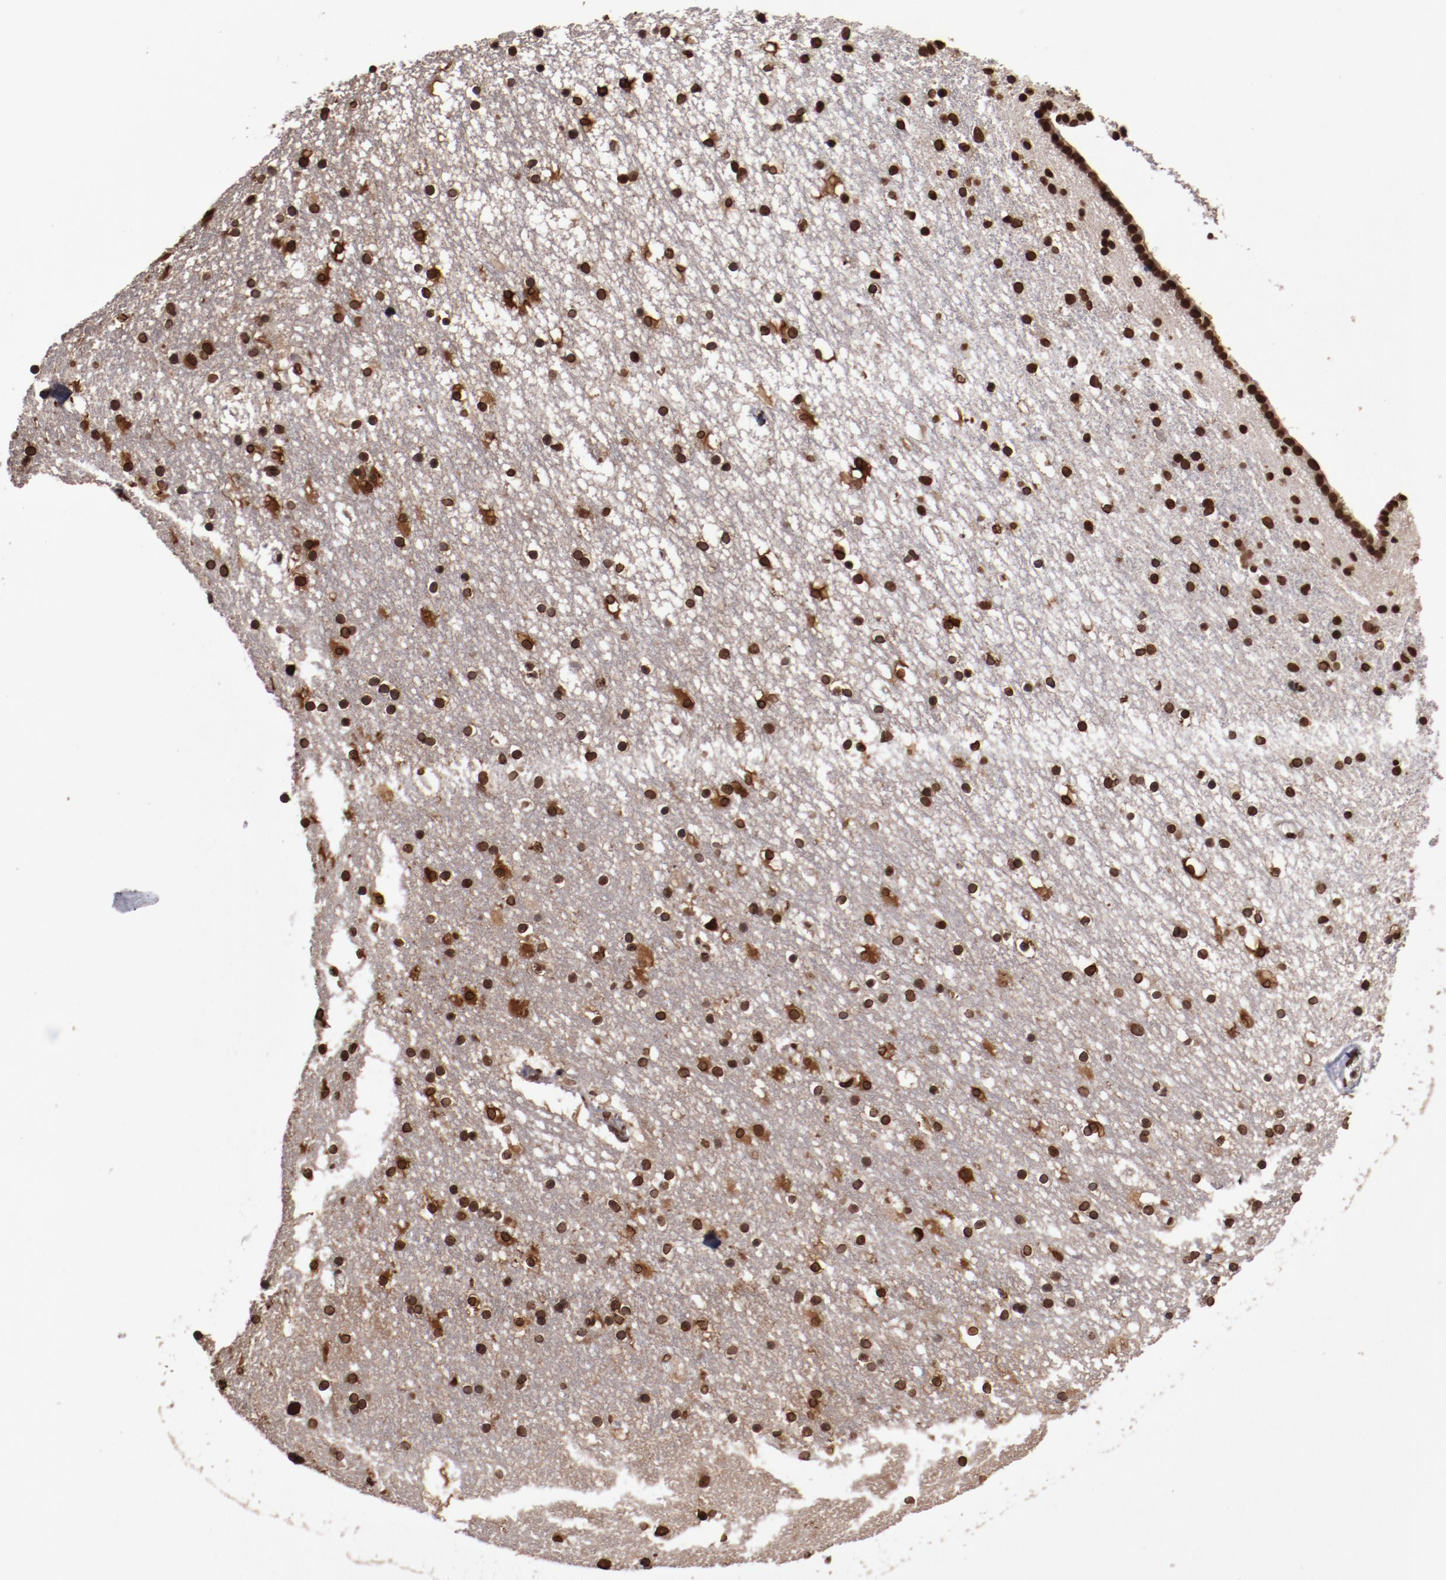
{"staining": {"intensity": "moderate", "quantity": ">75%", "location": "nuclear"}, "tissue": "caudate", "cell_type": "Glial cells", "image_type": "normal", "snomed": [{"axis": "morphology", "description": "Normal tissue, NOS"}, {"axis": "topography", "description": "Lateral ventricle wall"}], "caption": "Unremarkable caudate exhibits moderate nuclear staining in about >75% of glial cells, visualized by immunohistochemistry.", "gene": "AKT1", "patient": {"sex": "male", "age": 45}}